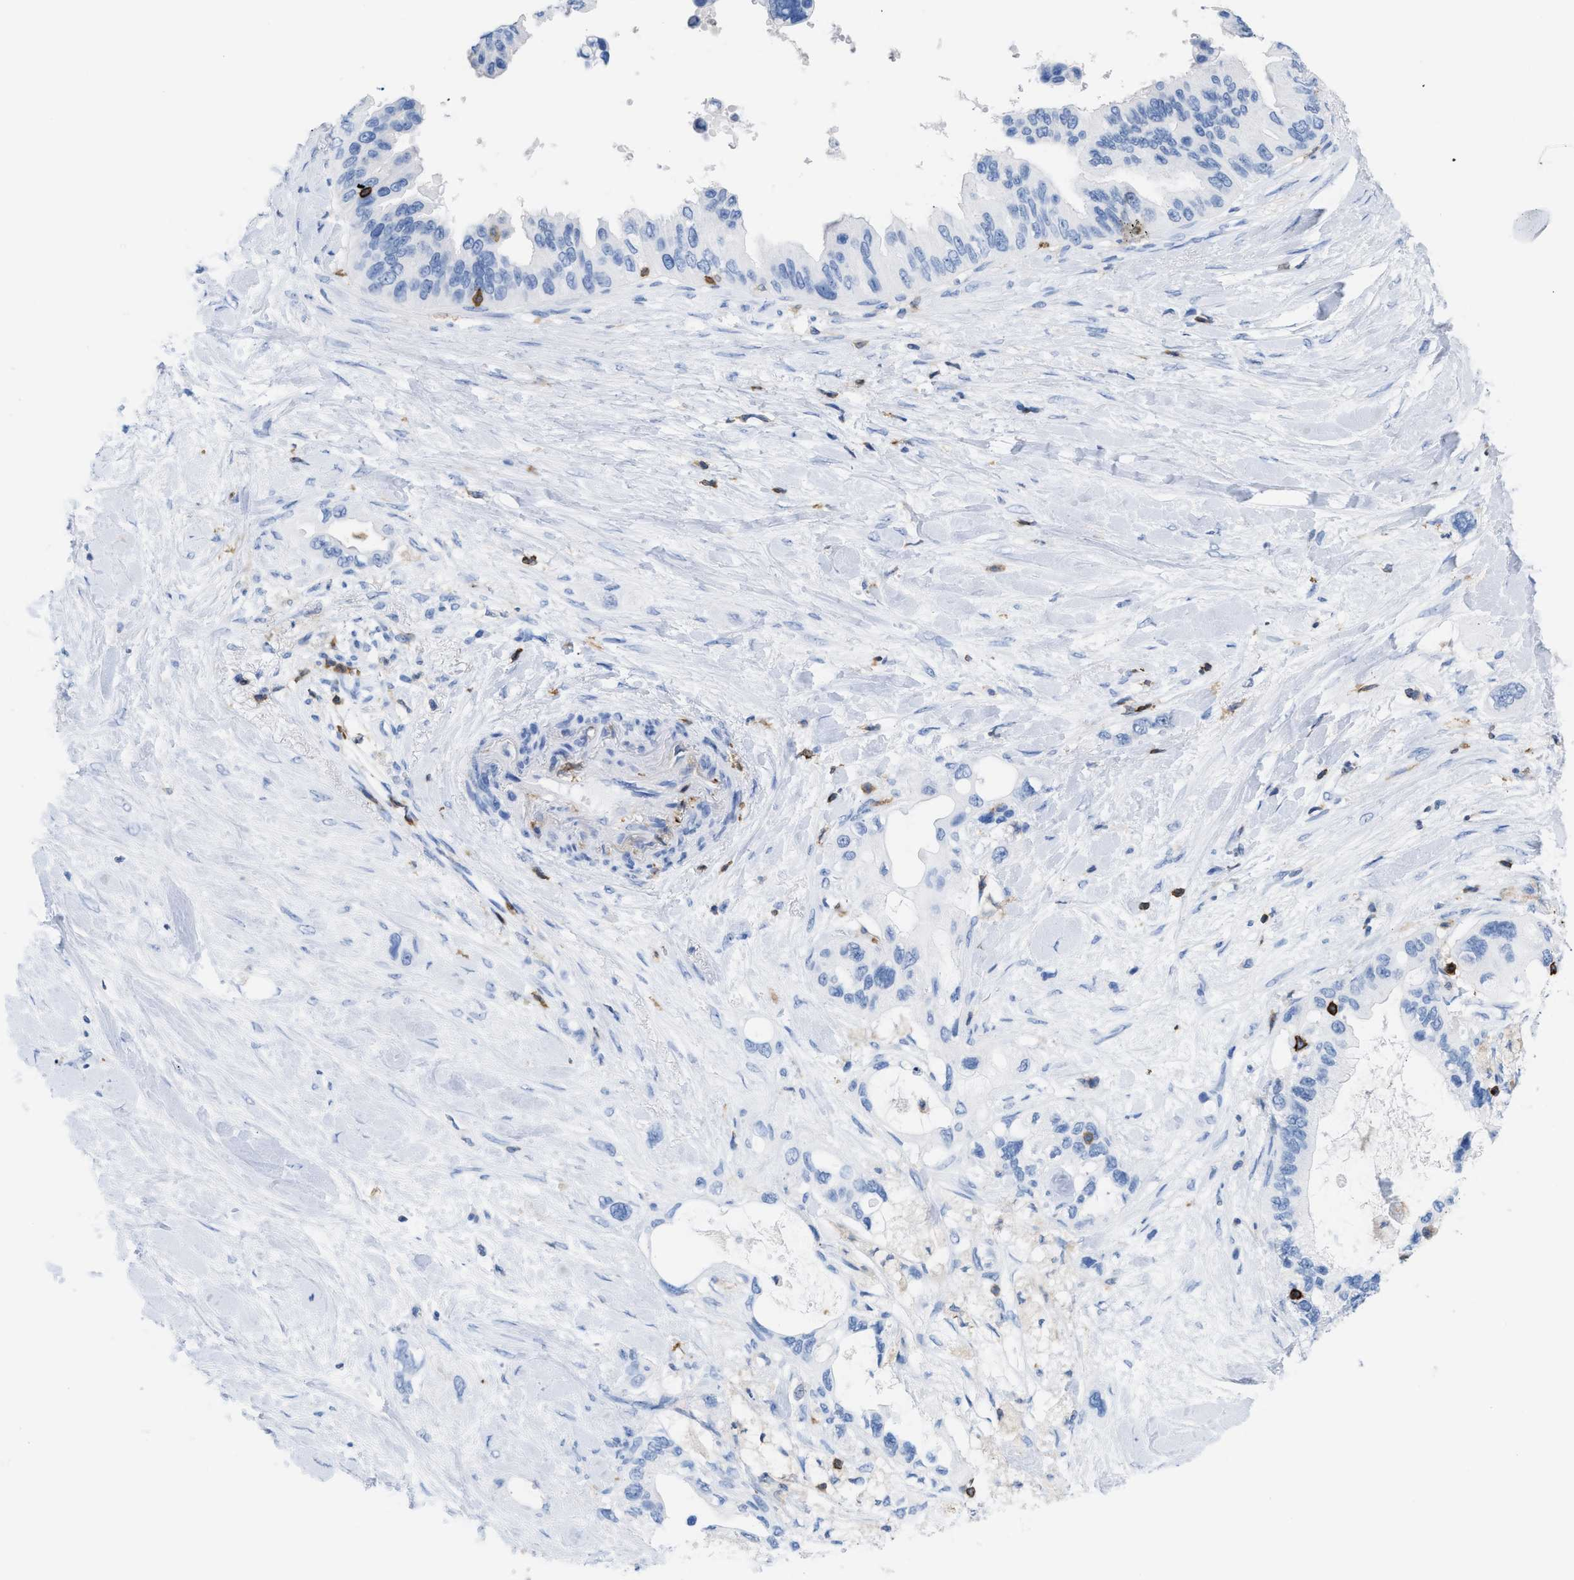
{"staining": {"intensity": "negative", "quantity": "none", "location": "none"}, "tissue": "pancreatic cancer", "cell_type": "Tumor cells", "image_type": "cancer", "snomed": [{"axis": "morphology", "description": "Adenocarcinoma, NOS"}, {"axis": "topography", "description": "Pancreas"}], "caption": "A high-resolution photomicrograph shows immunohistochemistry (IHC) staining of pancreatic cancer (adenocarcinoma), which exhibits no significant expression in tumor cells. The staining is performed using DAB (3,3'-diaminobenzidine) brown chromogen with nuclei counter-stained in using hematoxylin.", "gene": "LCP1", "patient": {"sex": "female", "age": 56}}